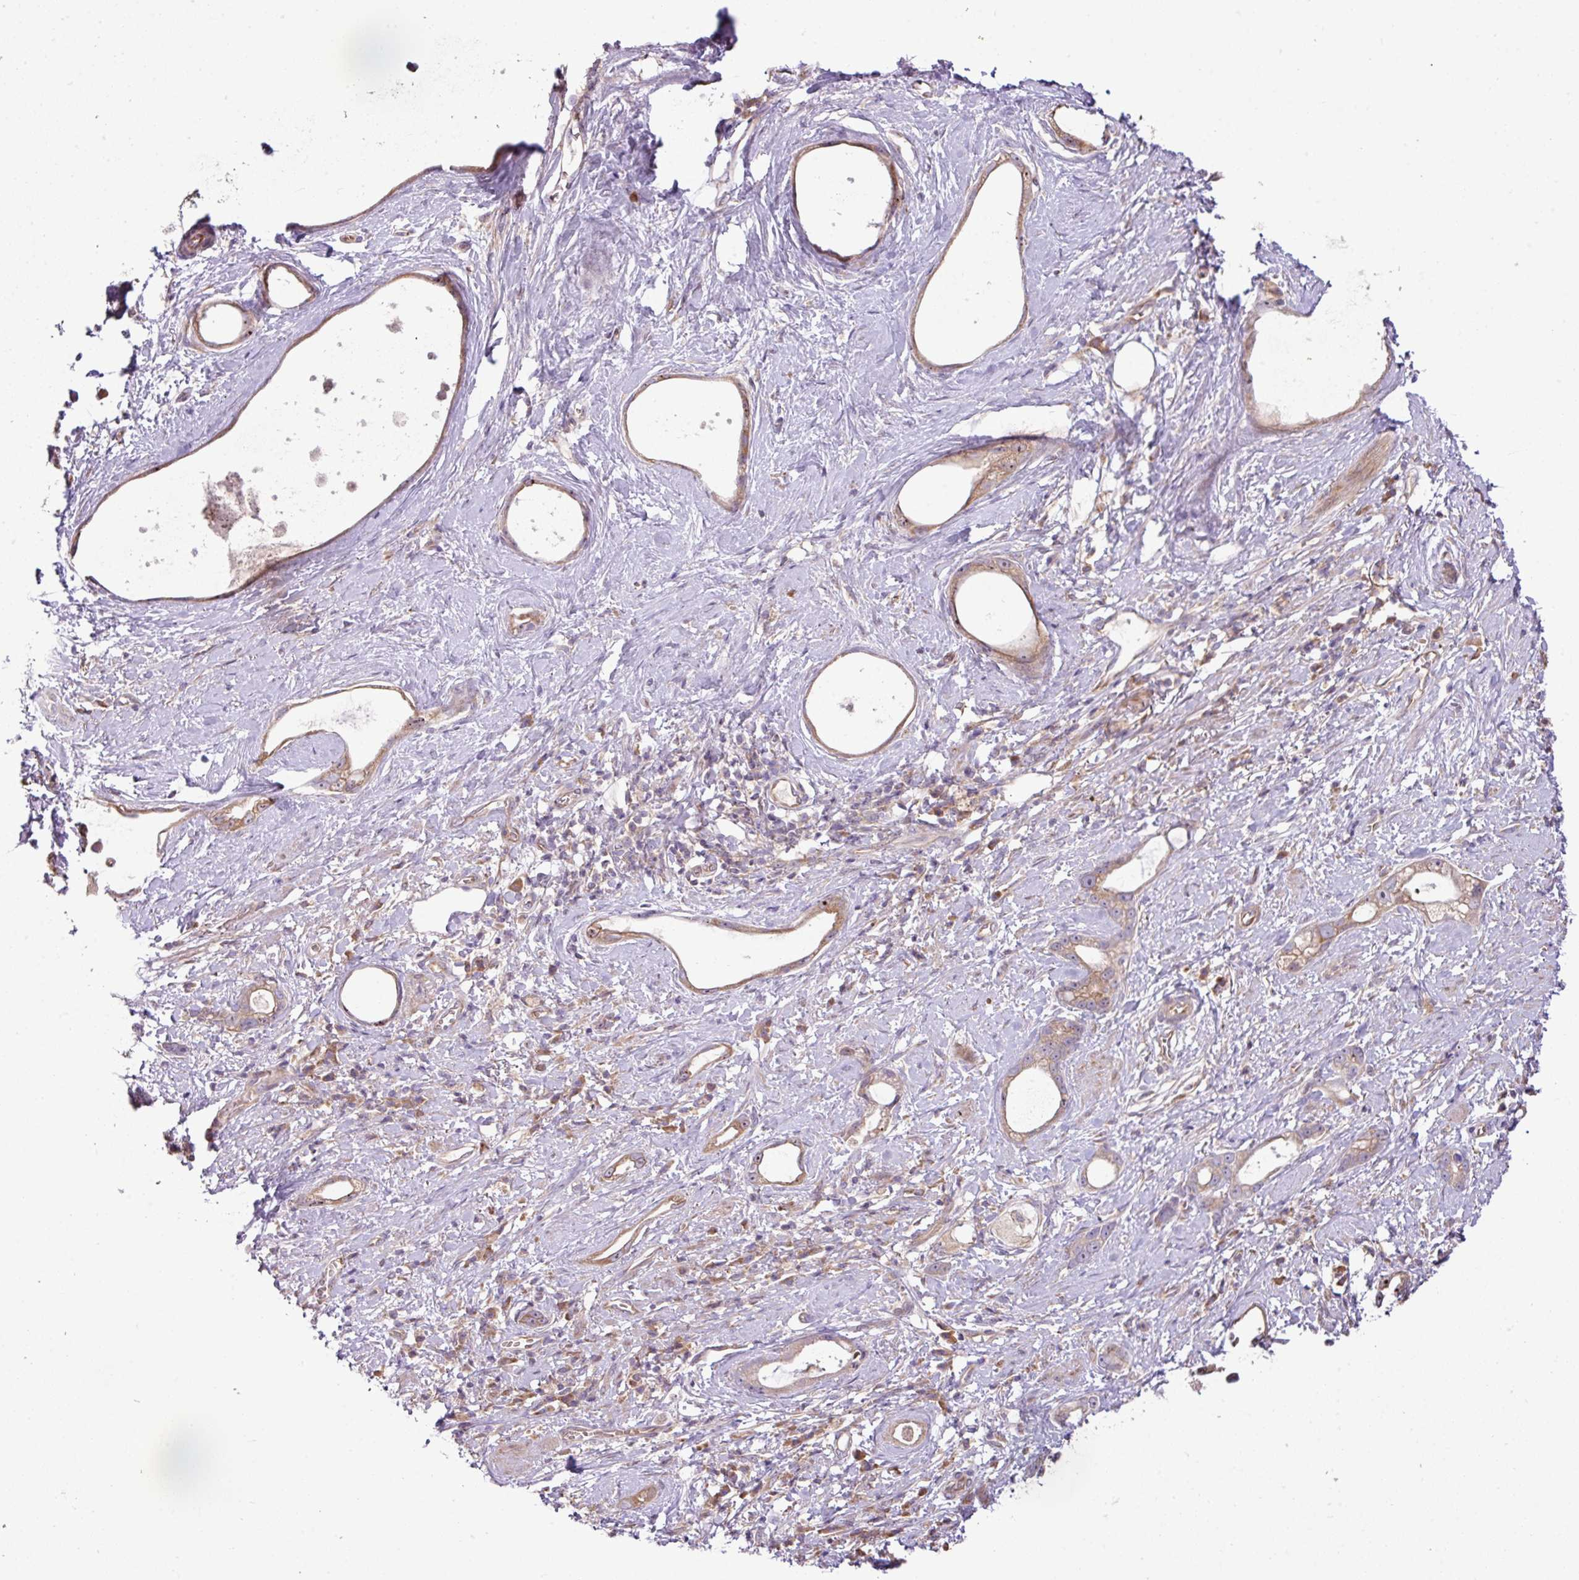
{"staining": {"intensity": "moderate", "quantity": ">75%", "location": "cytoplasmic/membranous"}, "tissue": "stomach cancer", "cell_type": "Tumor cells", "image_type": "cancer", "snomed": [{"axis": "morphology", "description": "Adenocarcinoma, NOS"}, {"axis": "topography", "description": "Stomach"}], "caption": "Adenocarcinoma (stomach) stained with a protein marker demonstrates moderate staining in tumor cells.", "gene": "COX18", "patient": {"sex": "male", "age": 55}}